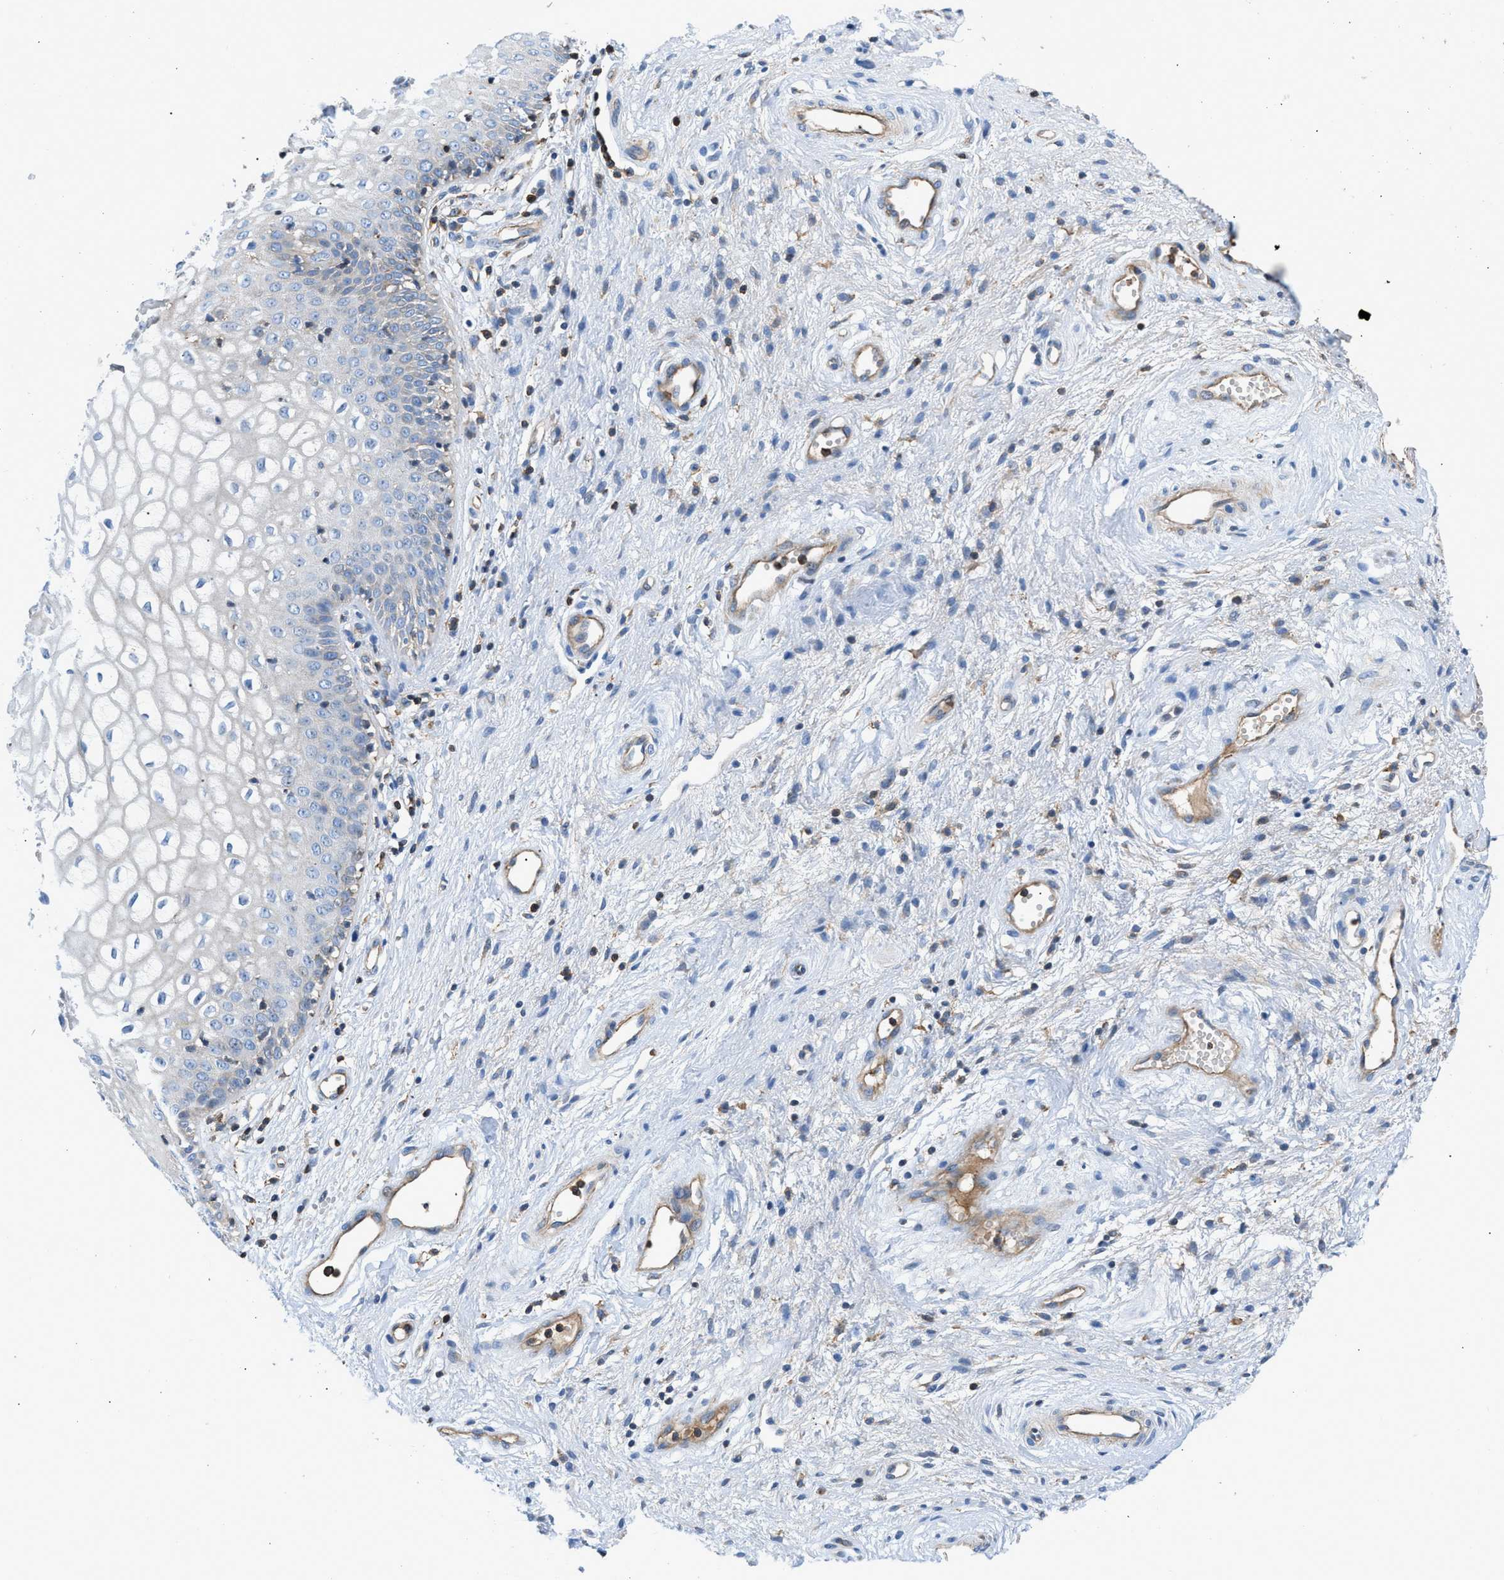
{"staining": {"intensity": "negative", "quantity": "none", "location": "none"}, "tissue": "vagina", "cell_type": "Squamous epithelial cells", "image_type": "normal", "snomed": [{"axis": "morphology", "description": "Normal tissue, NOS"}, {"axis": "topography", "description": "Vagina"}], "caption": "High power microscopy micrograph of an immunohistochemistry histopathology image of benign vagina, revealing no significant expression in squamous epithelial cells.", "gene": "ATP6V0D1", "patient": {"sex": "female", "age": 34}}